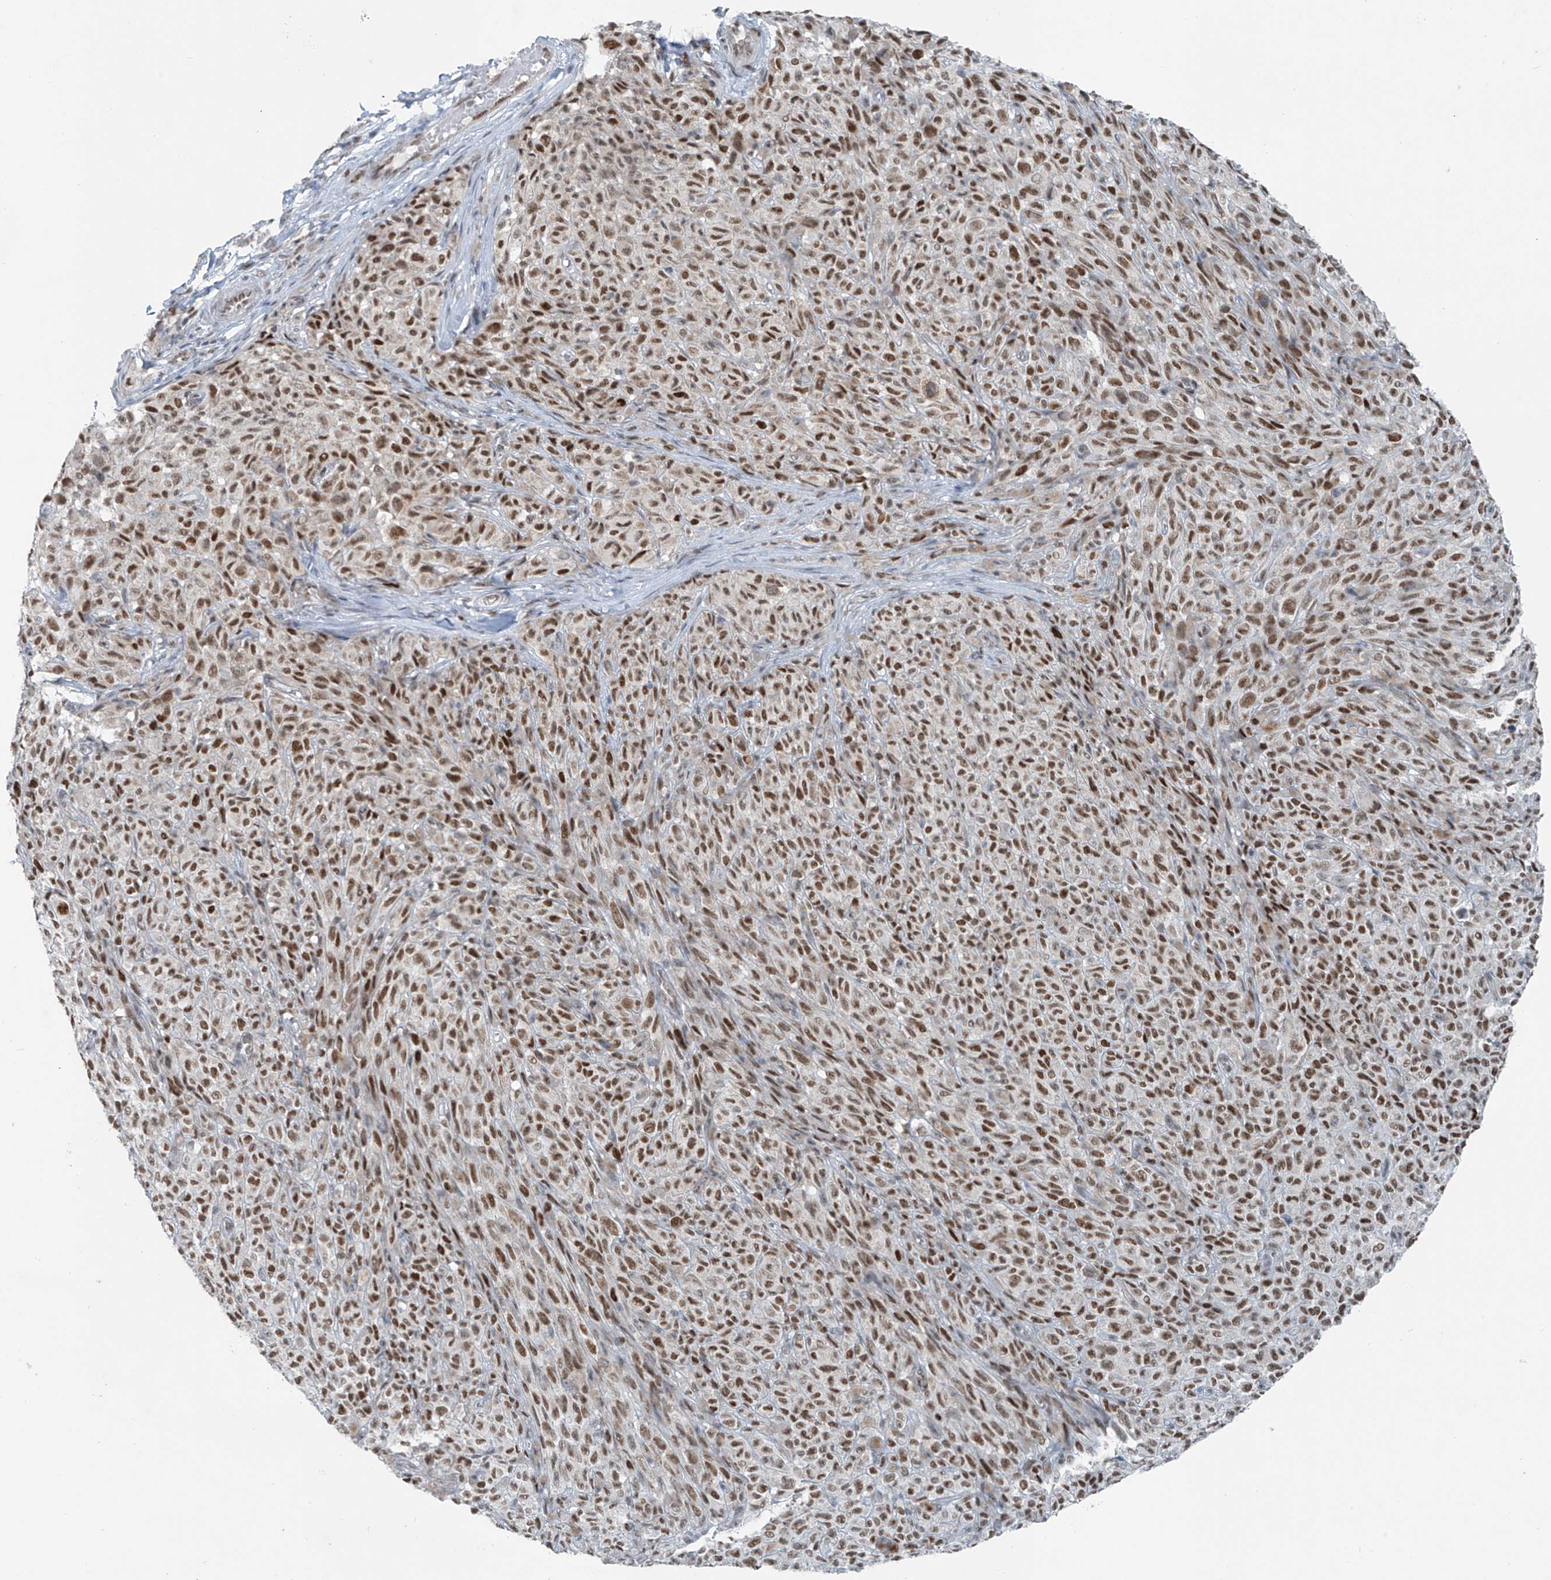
{"staining": {"intensity": "moderate", "quantity": ">75%", "location": "nuclear"}, "tissue": "melanoma", "cell_type": "Tumor cells", "image_type": "cancer", "snomed": [{"axis": "morphology", "description": "Malignant melanoma, NOS"}, {"axis": "topography", "description": "Skin"}], "caption": "This micrograph demonstrates melanoma stained with immunohistochemistry (IHC) to label a protein in brown. The nuclear of tumor cells show moderate positivity for the protein. Nuclei are counter-stained blue.", "gene": "WRNIP1", "patient": {"sex": "female", "age": 82}}